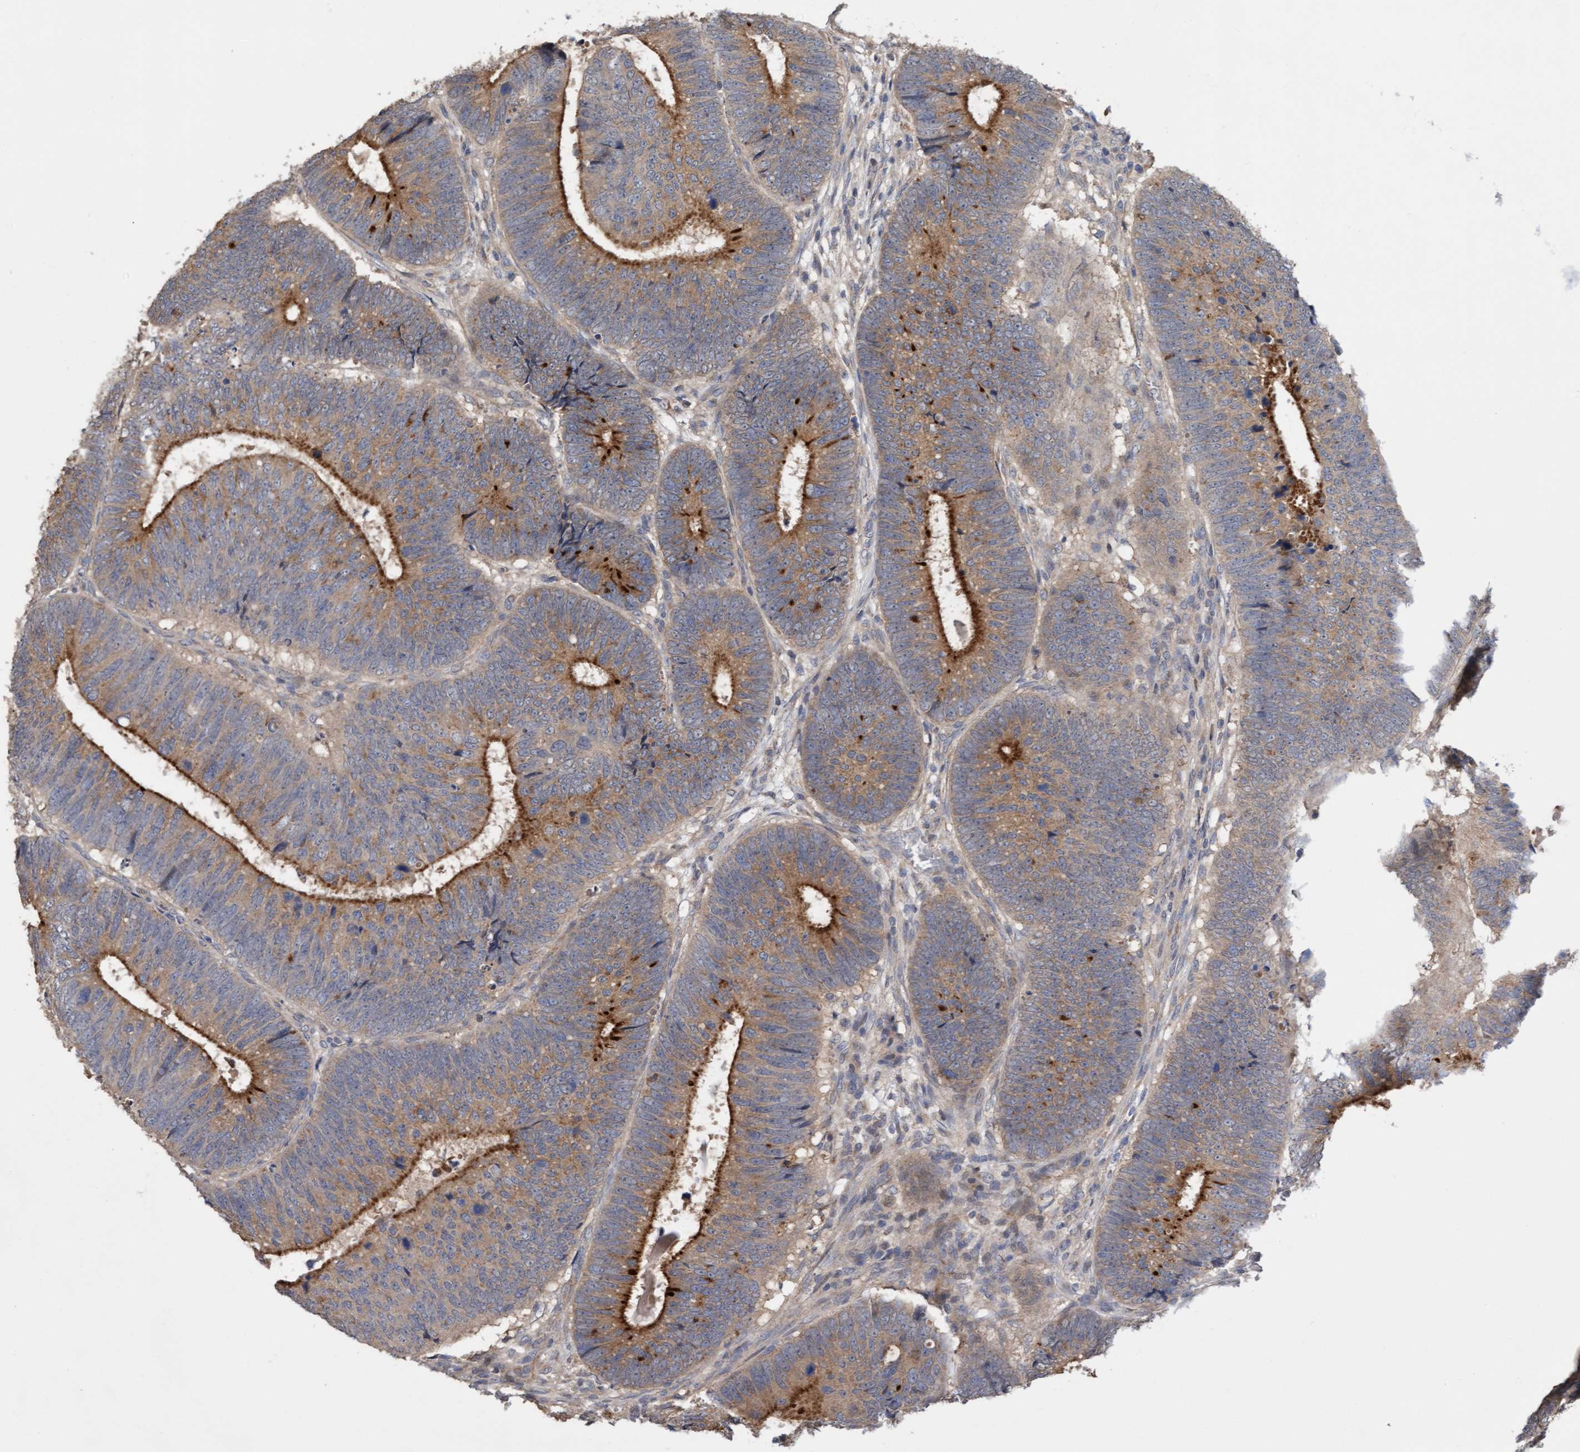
{"staining": {"intensity": "moderate", "quantity": ">75%", "location": "cytoplasmic/membranous"}, "tissue": "colorectal cancer", "cell_type": "Tumor cells", "image_type": "cancer", "snomed": [{"axis": "morphology", "description": "Adenocarcinoma, NOS"}, {"axis": "topography", "description": "Colon"}], "caption": "A histopathology image of human adenocarcinoma (colorectal) stained for a protein shows moderate cytoplasmic/membranous brown staining in tumor cells.", "gene": "ITFG1", "patient": {"sex": "male", "age": 56}}